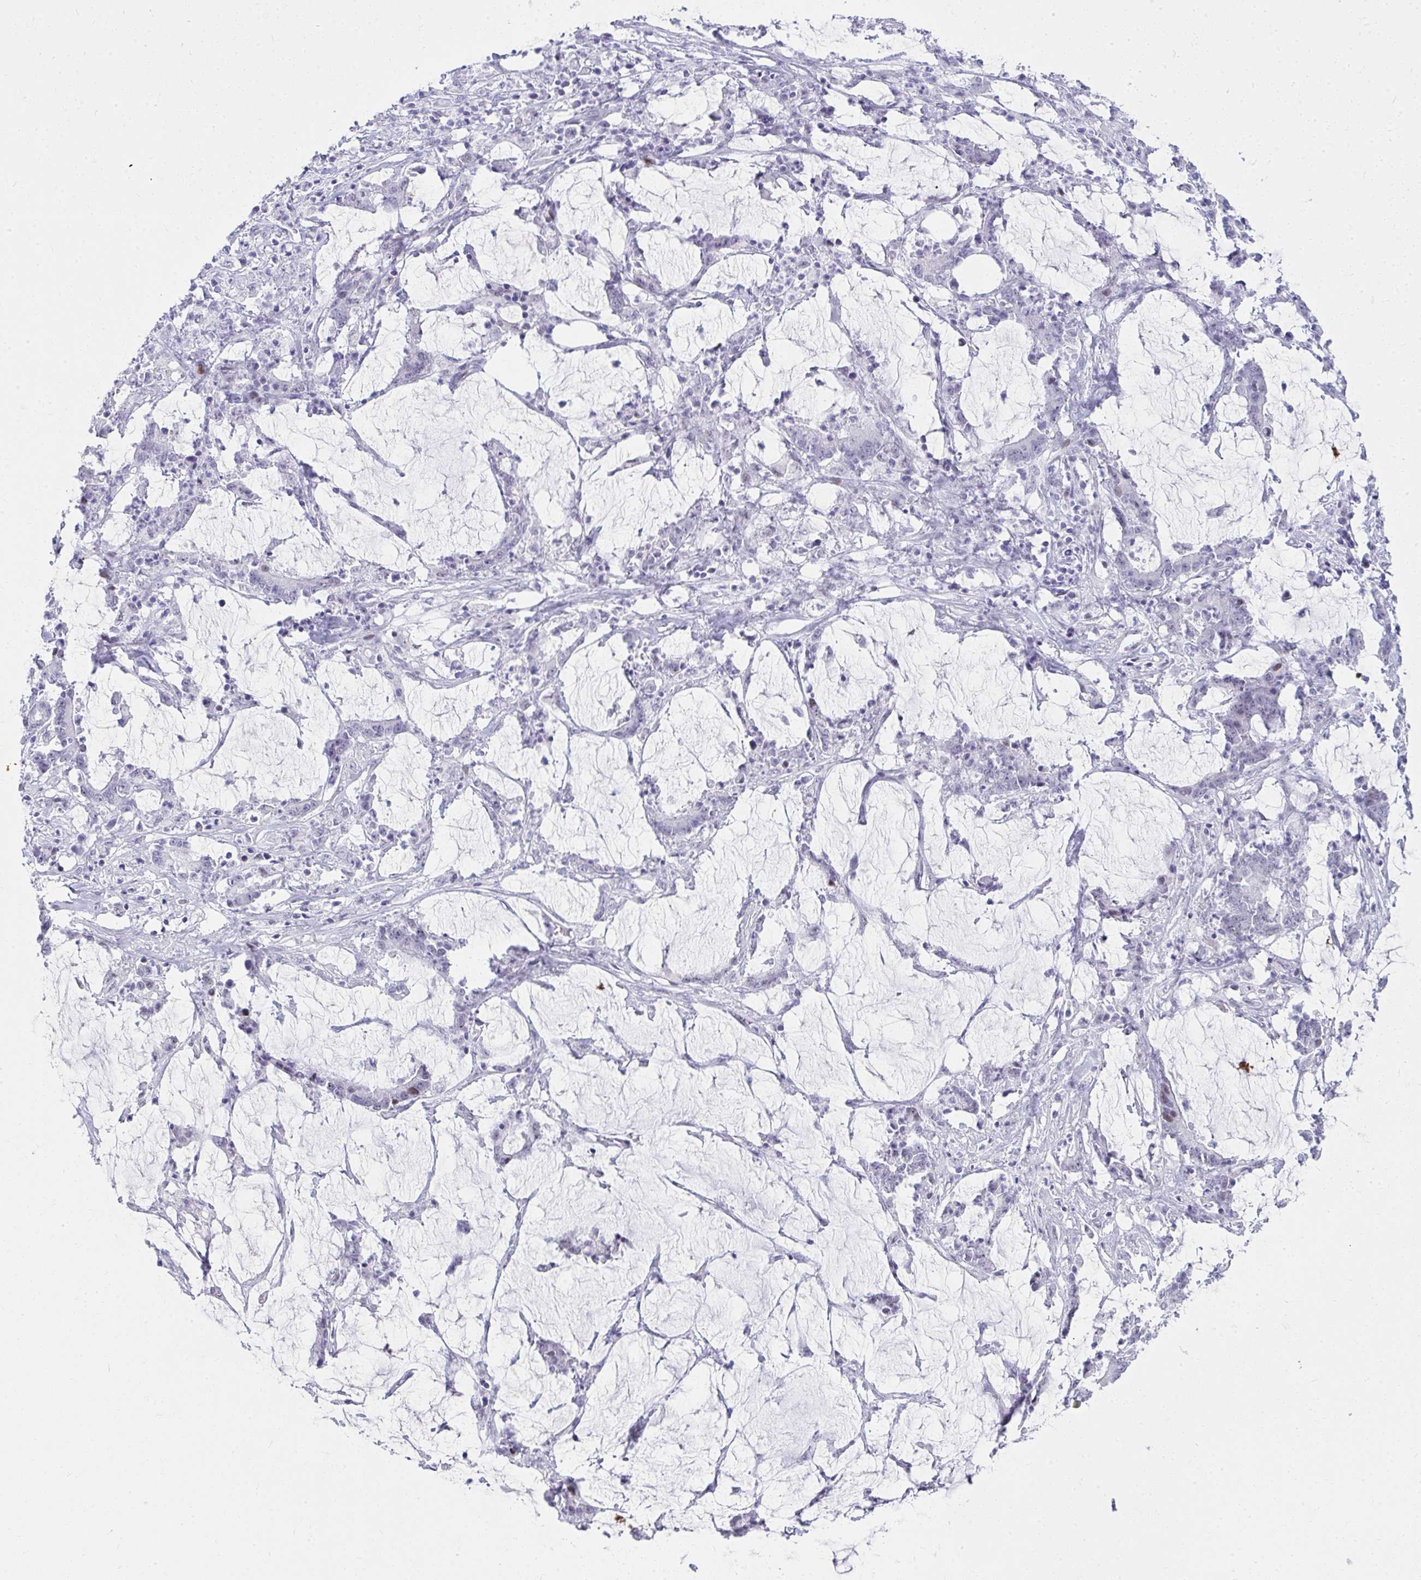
{"staining": {"intensity": "moderate", "quantity": "<25%", "location": "nuclear"}, "tissue": "stomach cancer", "cell_type": "Tumor cells", "image_type": "cancer", "snomed": [{"axis": "morphology", "description": "Adenocarcinoma, NOS"}, {"axis": "topography", "description": "Stomach, upper"}], "caption": "Moderate nuclear staining for a protein is seen in approximately <25% of tumor cells of stomach cancer using immunohistochemistry.", "gene": "GLDN", "patient": {"sex": "male", "age": 68}}